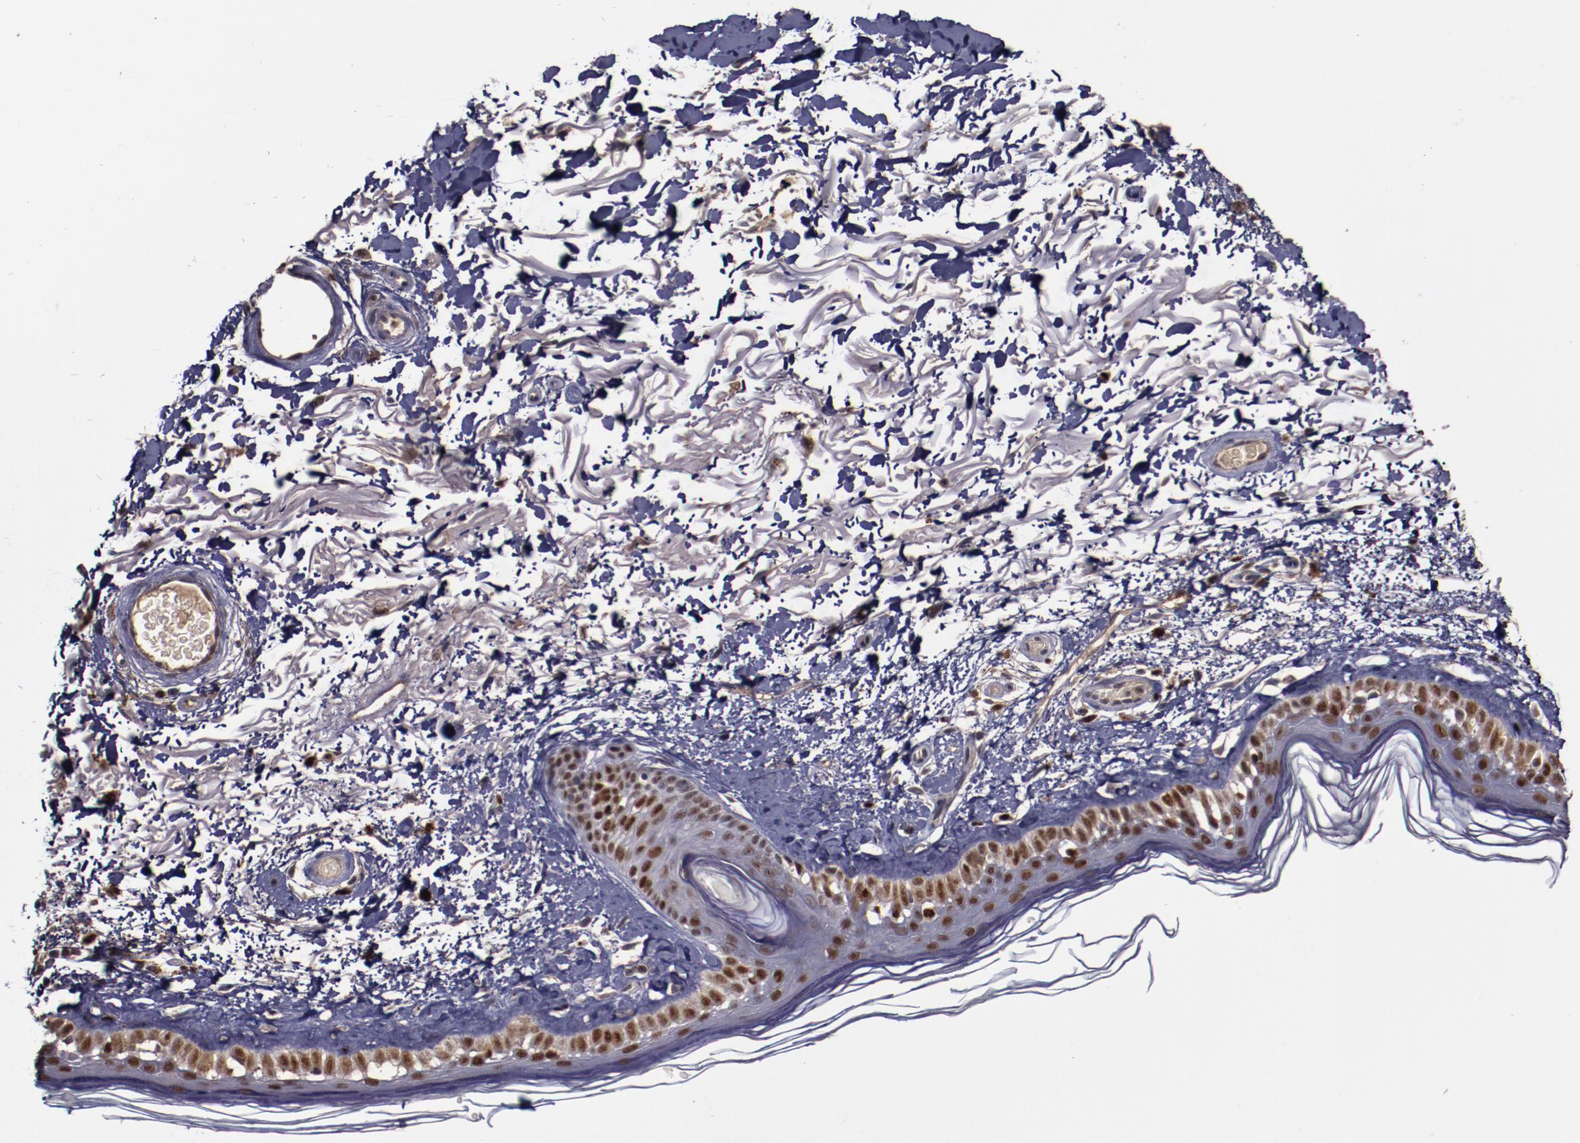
{"staining": {"intensity": "negative", "quantity": "none", "location": "none"}, "tissue": "skin", "cell_type": "Fibroblasts", "image_type": "normal", "snomed": [{"axis": "morphology", "description": "Normal tissue, NOS"}, {"axis": "topography", "description": "Skin"}], "caption": "Immunohistochemistry histopathology image of unremarkable skin: skin stained with DAB demonstrates no significant protein staining in fibroblasts.", "gene": "CHEK2", "patient": {"sex": "male", "age": 63}}